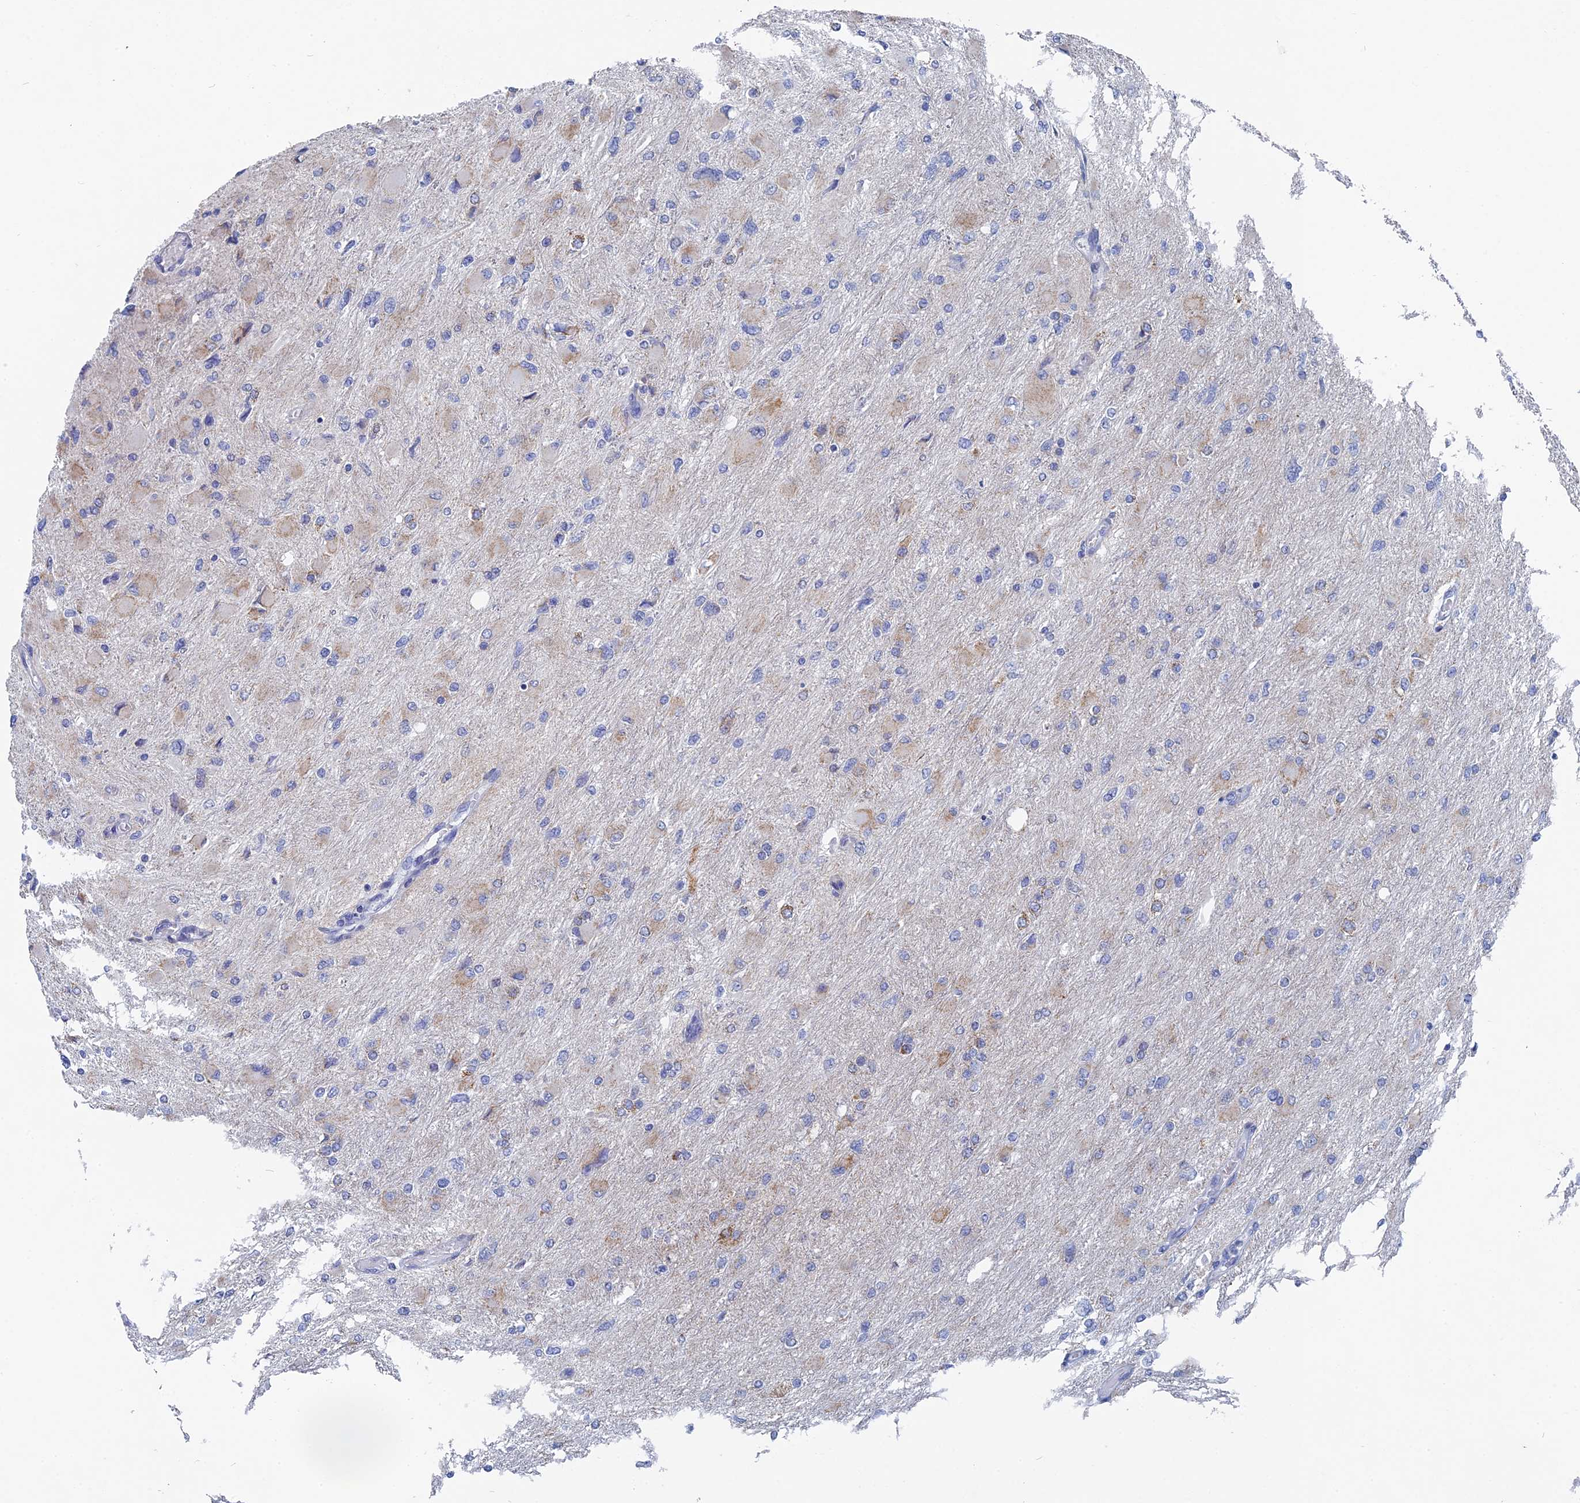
{"staining": {"intensity": "weak", "quantity": "<25%", "location": "cytoplasmic/membranous"}, "tissue": "glioma", "cell_type": "Tumor cells", "image_type": "cancer", "snomed": [{"axis": "morphology", "description": "Glioma, malignant, High grade"}, {"axis": "topography", "description": "Cerebral cortex"}], "caption": "This image is of malignant glioma (high-grade) stained with immunohistochemistry (IHC) to label a protein in brown with the nuclei are counter-stained blue. There is no positivity in tumor cells. Nuclei are stained in blue.", "gene": "HIGD1A", "patient": {"sex": "female", "age": 36}}